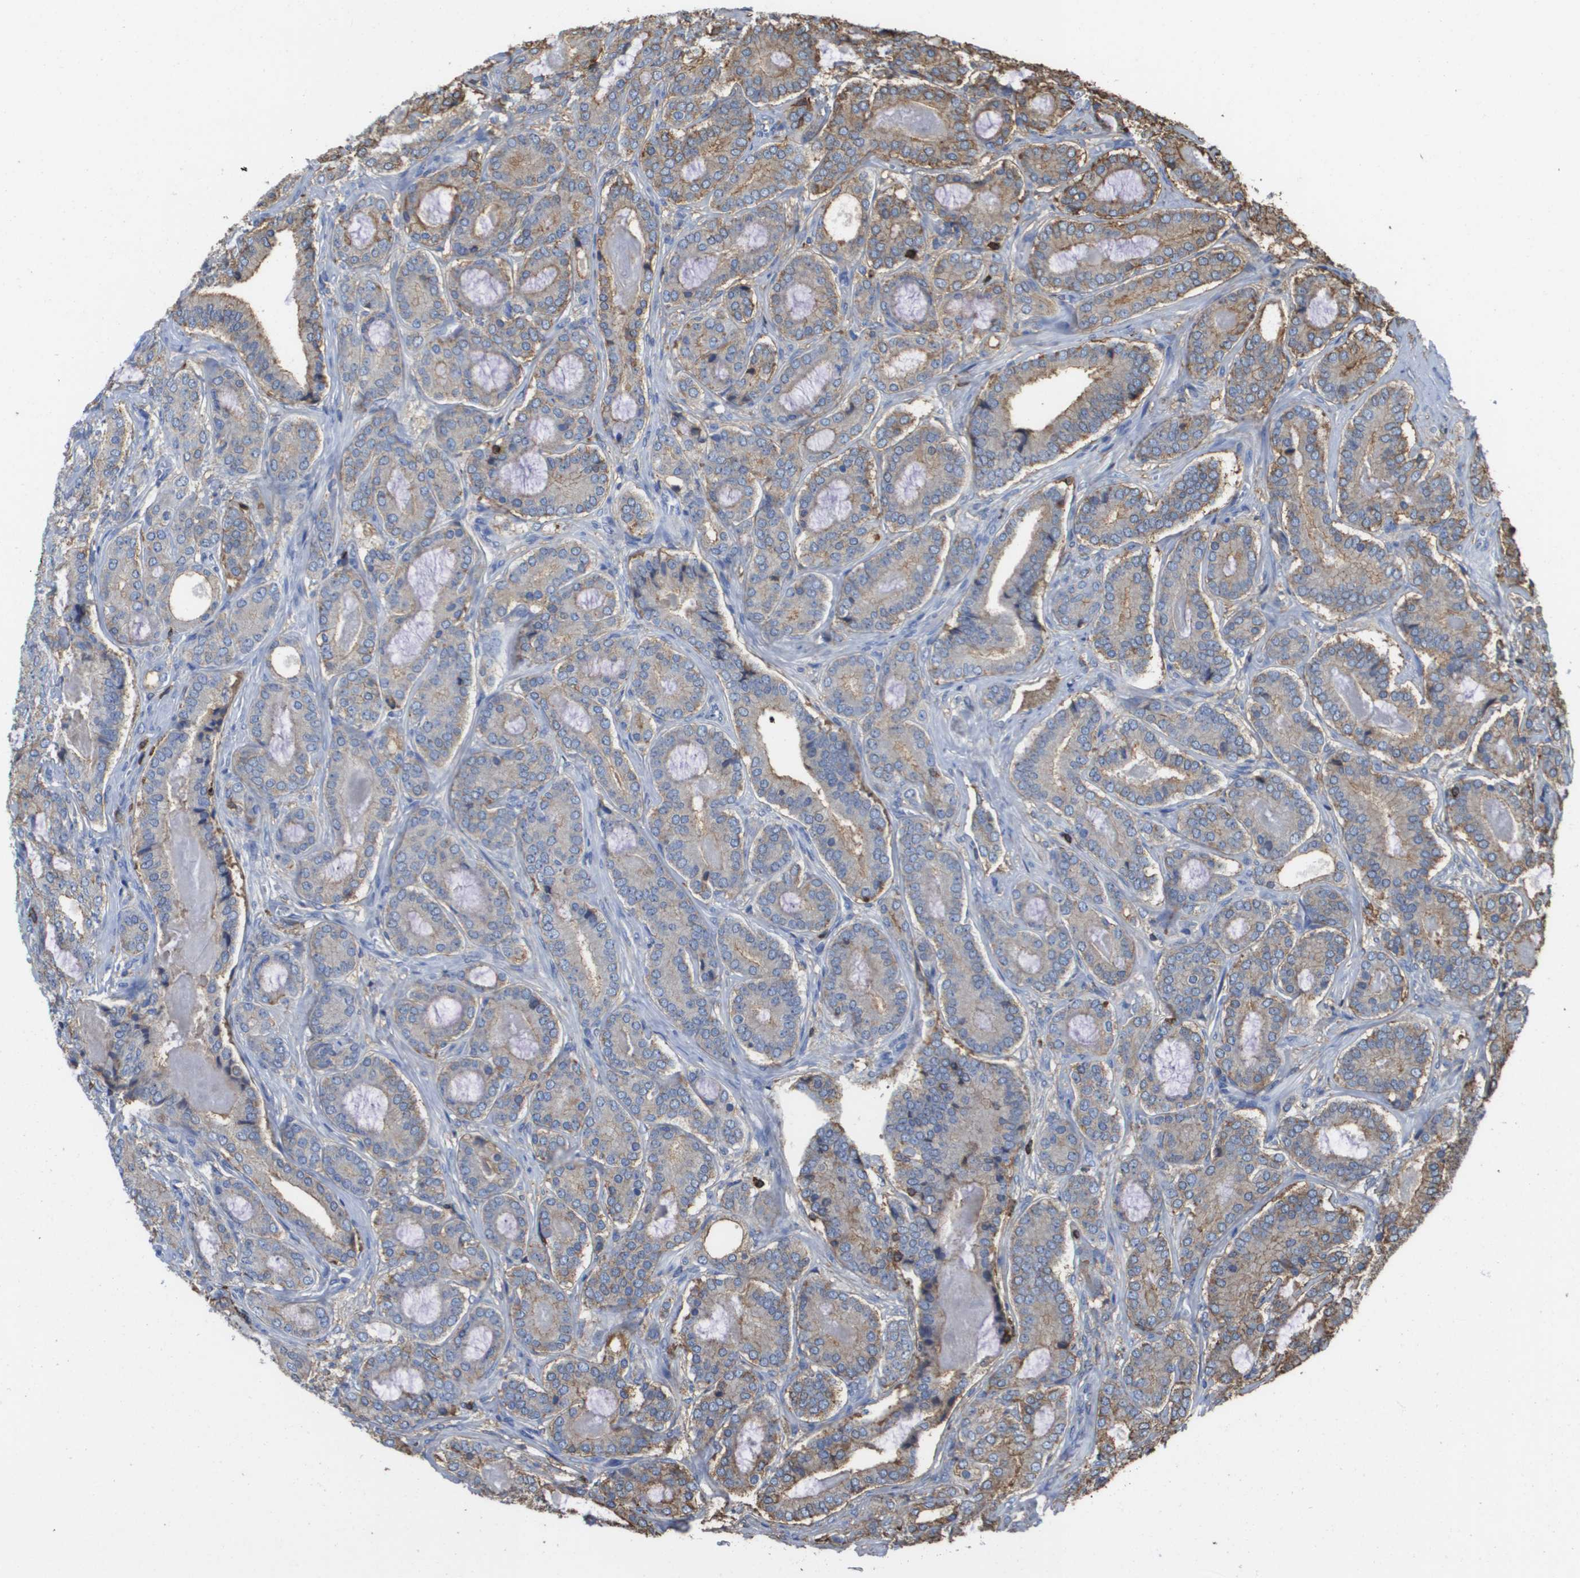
{"staining": {"intensity": "weak", "quantity": "25%-75%", "location": "cytoplasmic/membranous"}, "tissue": "prostate cancer", "cell_type": "Tumor cells", "image_type": "cancer", "snomed": [{"axis": "morphology", "description": "Adenocarcinoma, High grade"}, {"axis": "topography", "description": "Prostate"}], "caption": "Tumor cells reveal low levels of weak cytoplasmic/membranous expression in about 25%-75% of cells in adenocarcinoma (high-grade) (prostate).", "gene": "PASK", "patient": {"sex": "male", "age": 60}}